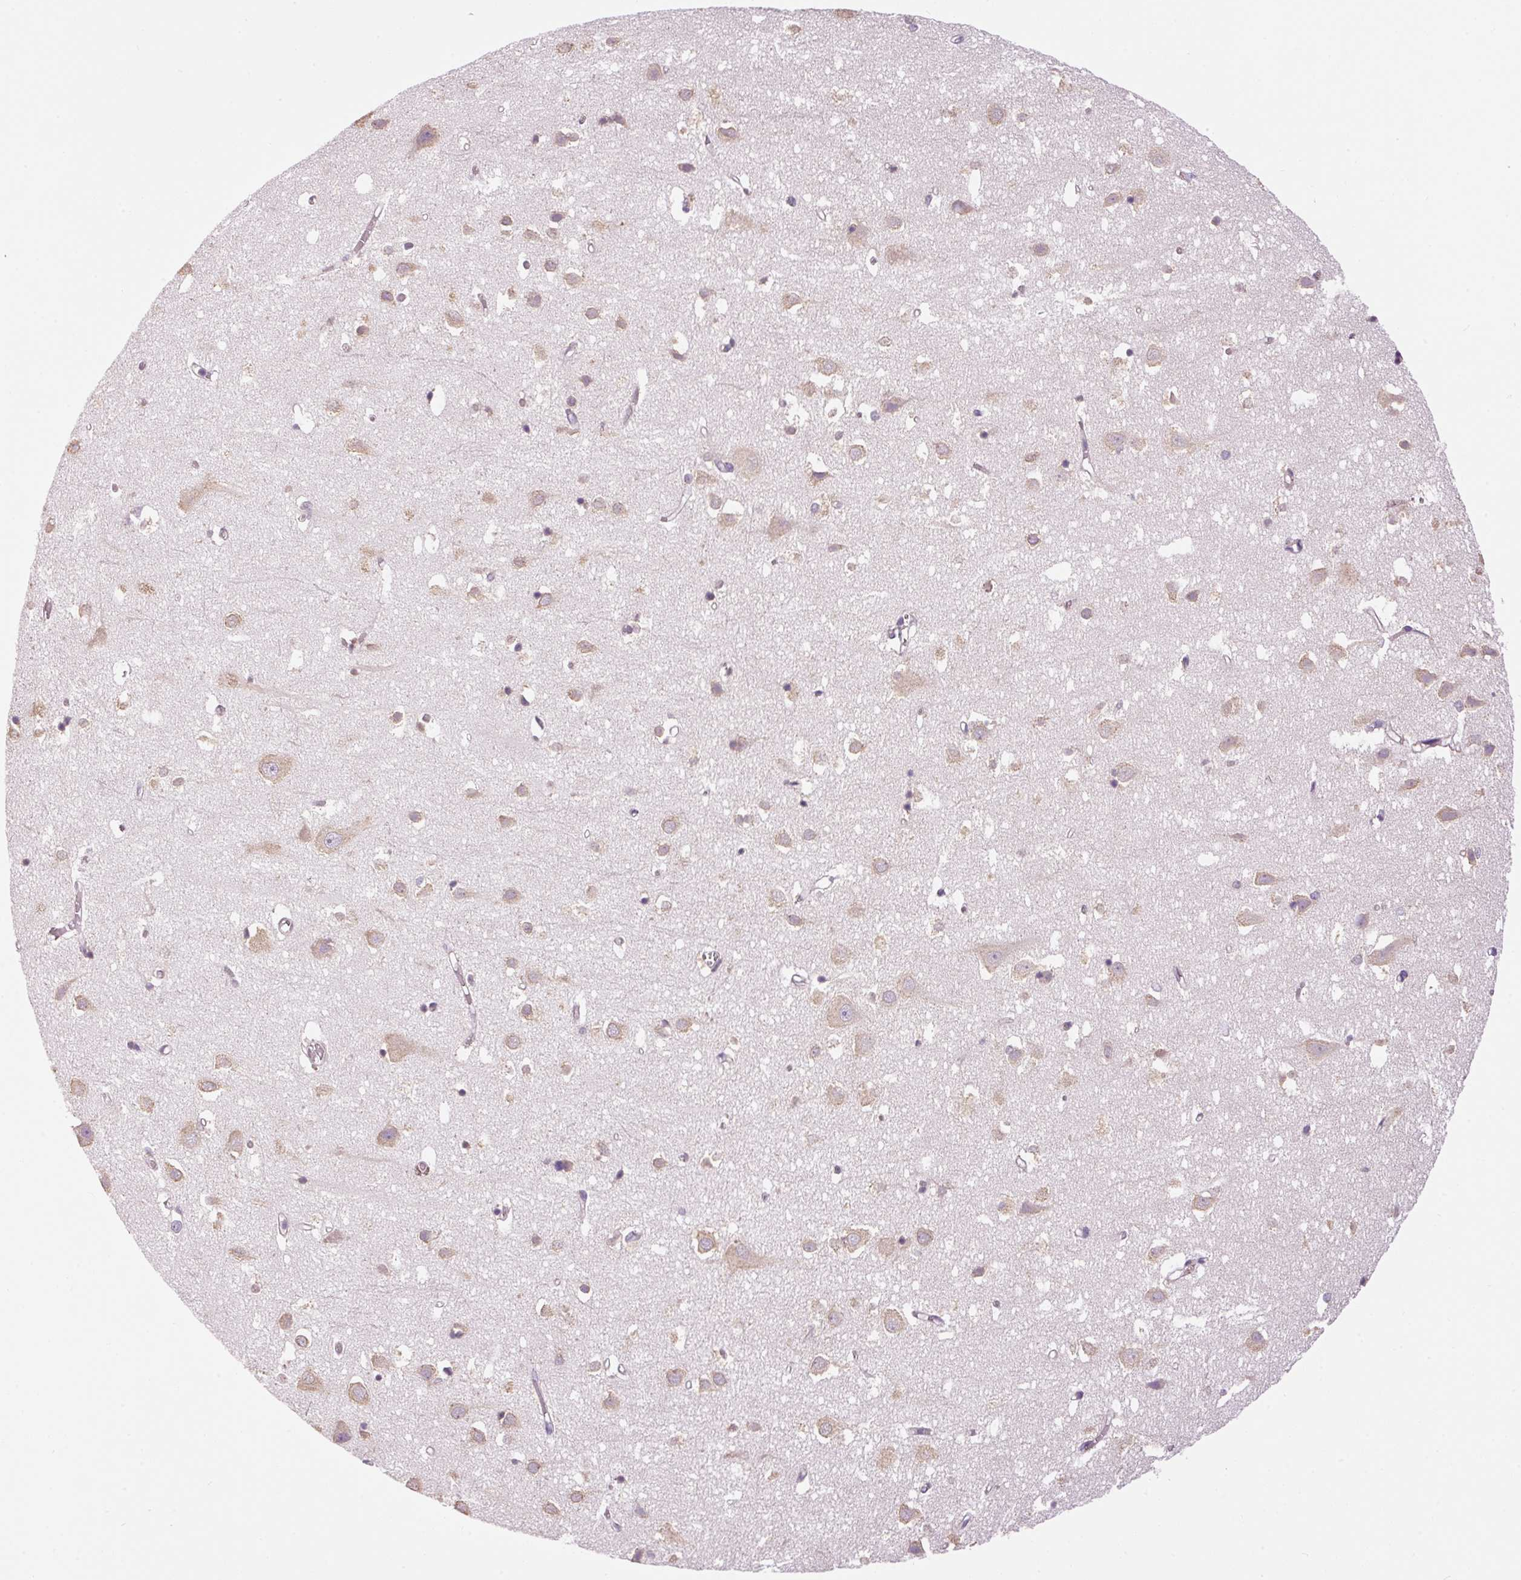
{"staining": {"intensity": "weak", "quantity": "25%-75%", "location": "cytoplasmic/membranous"}, "tissue": "cerebral cortex", "cell_type": "Endothelial cells", "image_type": "normal", "snomed": [{"axis": "morphology", "description": "Normal tissue, NOS"}, {"axis": "topography", "description": "Cerebral cortex"}], "caption": "IHC staining of unremarkable cerebral cortex, which exhibits low levels of weak cytoplasmic/membranous positivity in about 25%-75% of endothelial cells indicating weak cytoplasmic/membranous protein expression. The staining was performed using DAB (brown) for protein detection and nuclei were counterstained in hematoxylin (blue).", "gene": "PNPLA5", "patient": {"sex": "male", "age": 70}}